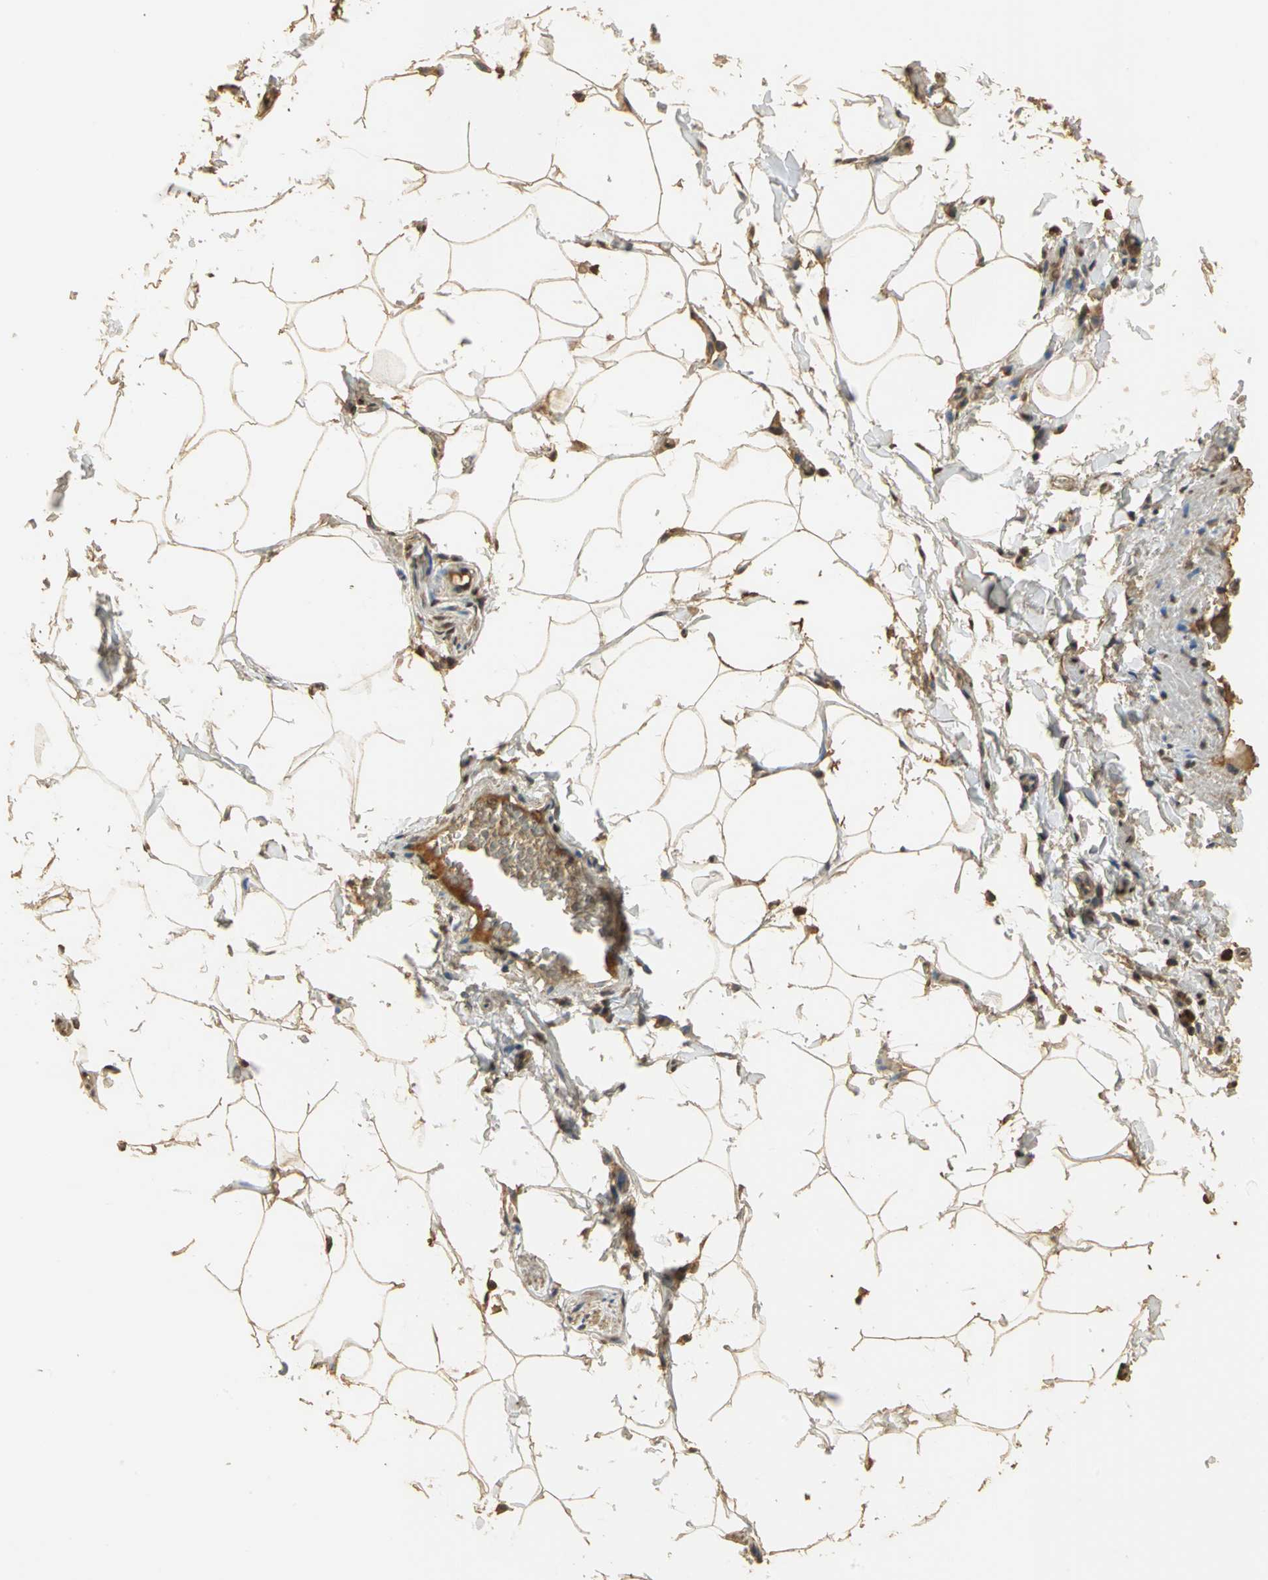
{"staining": {"intensity": "moderate", "quantity": ">75%", "location": "cytoplasmic/membranous,nuclear"}, "tissue": "adipose tissue", "cell_type": "Adipocytes", "image_type": "normal", "snomed": [{"axis": "morphology", "description": "Normal tissue, NOS"}, {"axis": "topography", "description": "Vascular tissue"}], "caption": "Immunohistochemical staining of benign human adipose tissue displays moderate cytoplasmic/membranous,nuclear protein positivity in approximately >75% of adipocytes.", "gene": "GAPDH", "patient": {"sex": "male", "age": 41}}